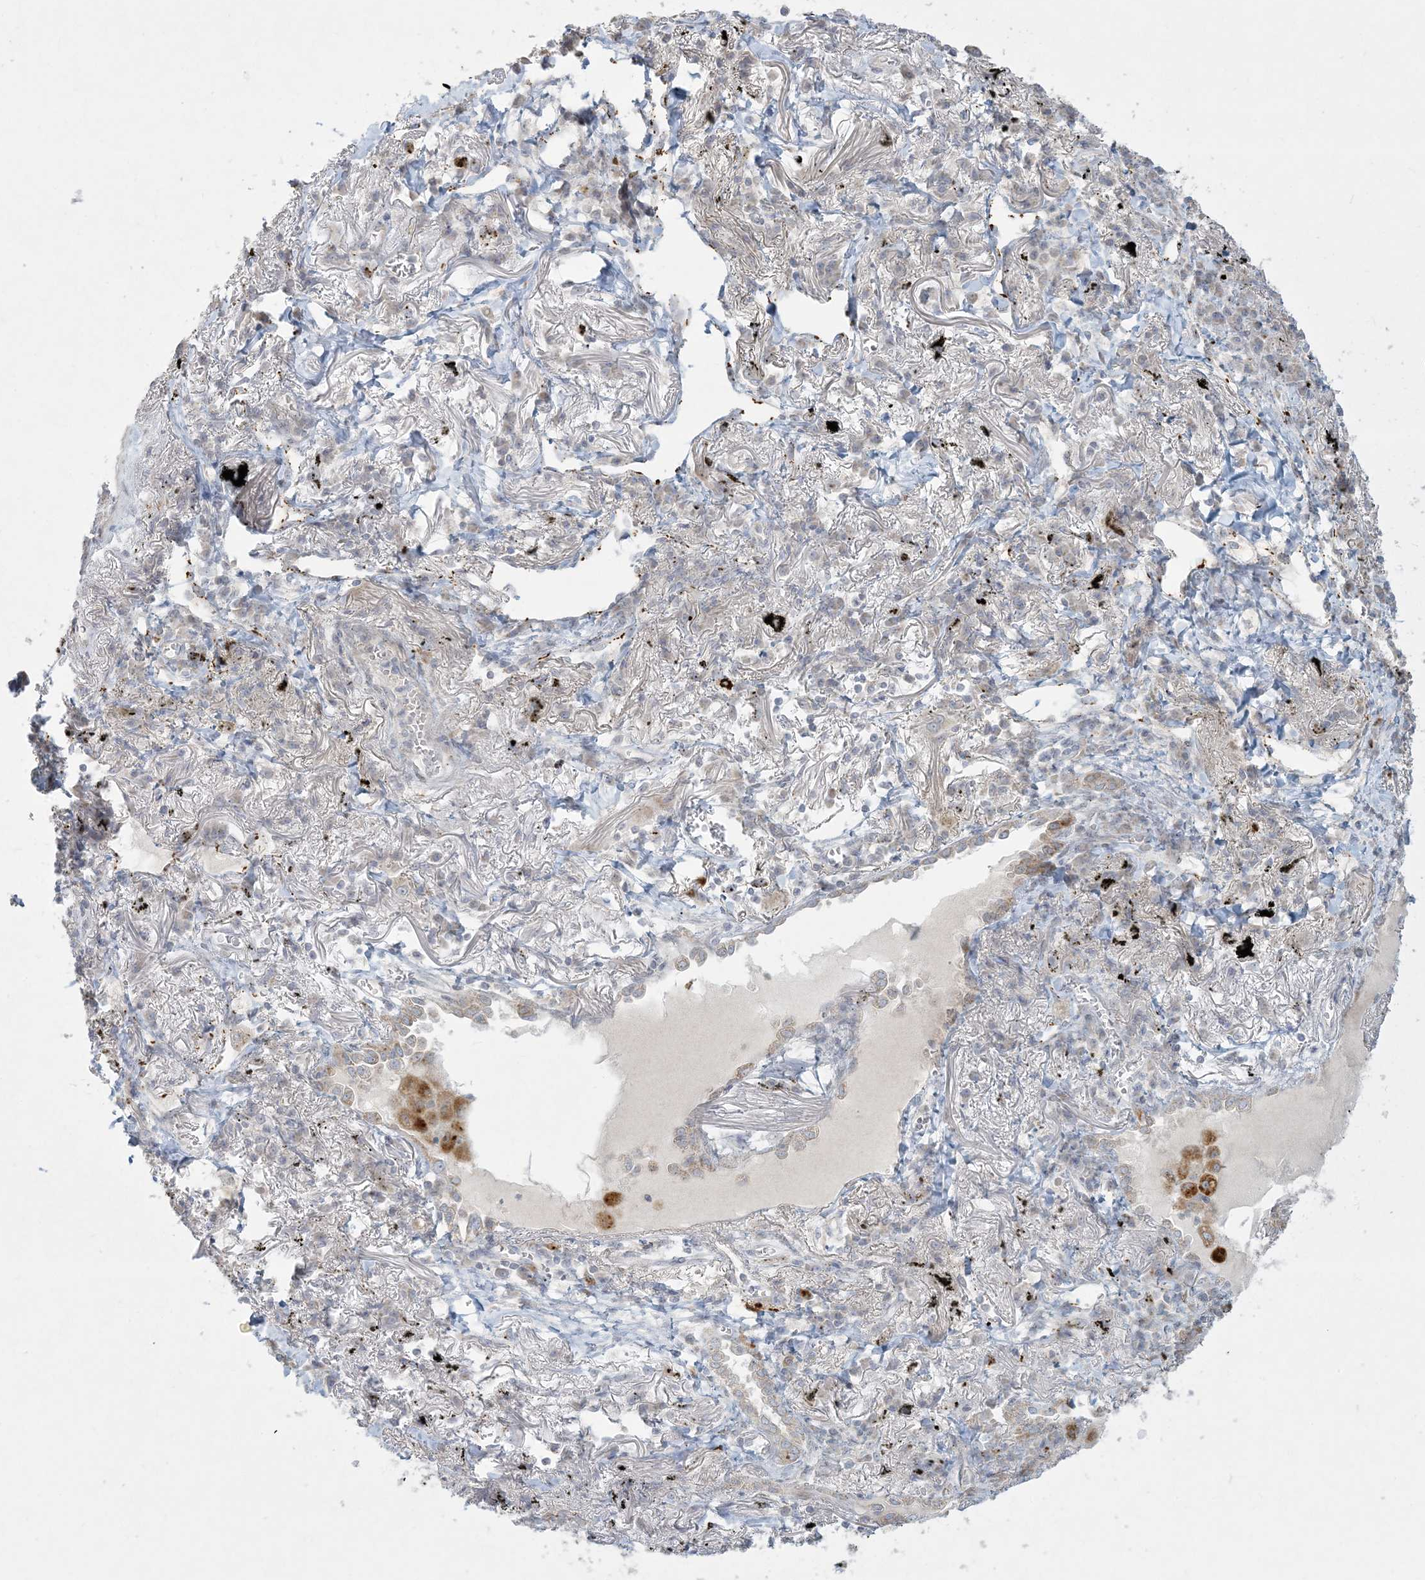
{"staining": {"intensity": "weak", "quantity": "<25%", "location": "cytoplasmic/membranous"}, "tissue": "lung cancer", "cell_type": "Tumor cells", "image_type": "cancer", "snomed": [{"axis": "morphology", "description": "Adenocarcinoma, NOS"}, {"axis": "topography", "description": "Lung"}], "caption": "DAB (3,3'-diaminobenzidine) immunohistochemical staining of adenocarcinoma (lung) demonstrates no significant expression in tumor cells.", "gene": "MCAT", "patient": {"sex": "male", "age": 65}}